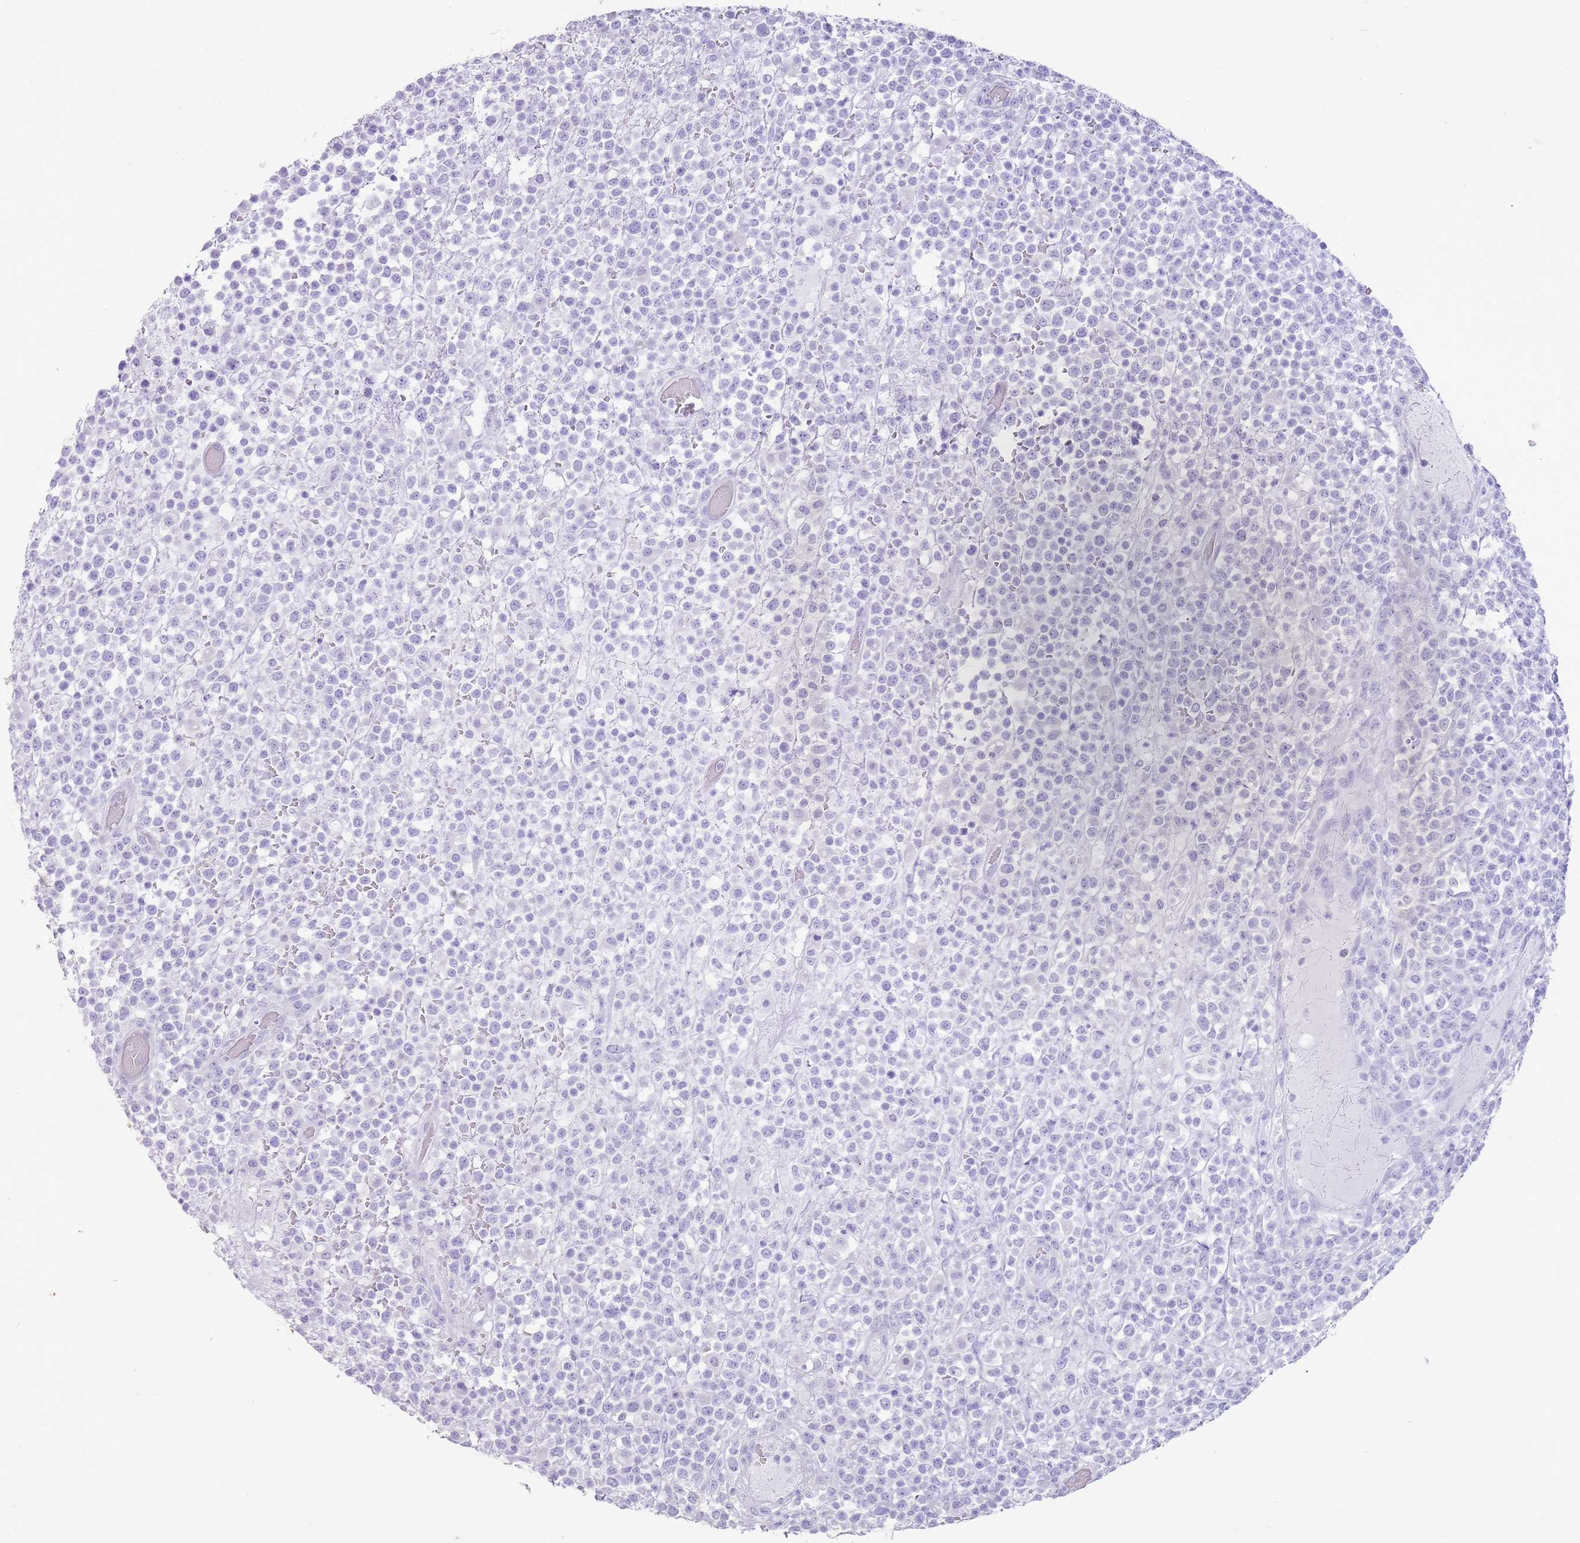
{"staining": {"intensity": "negative", "quantity": "none", "location": "none"}, "tissue": "lymphoma", "cell_type": "Tumor cells", "image_type": "cancer", "snomed": [{"axis": "morphology", "description": "Malignant lymphoma, non-Hodgkin's type, High grade"}, {"axis": "topography", "description": "Colon"}], "caption": "Micrograph shows no significant protein expression in tumor cells of malignant lymphoma, non-Hodgkin's type (high-grade).", "gene": "NBPF3", "patient": {"sex": "female", "age": 53}}